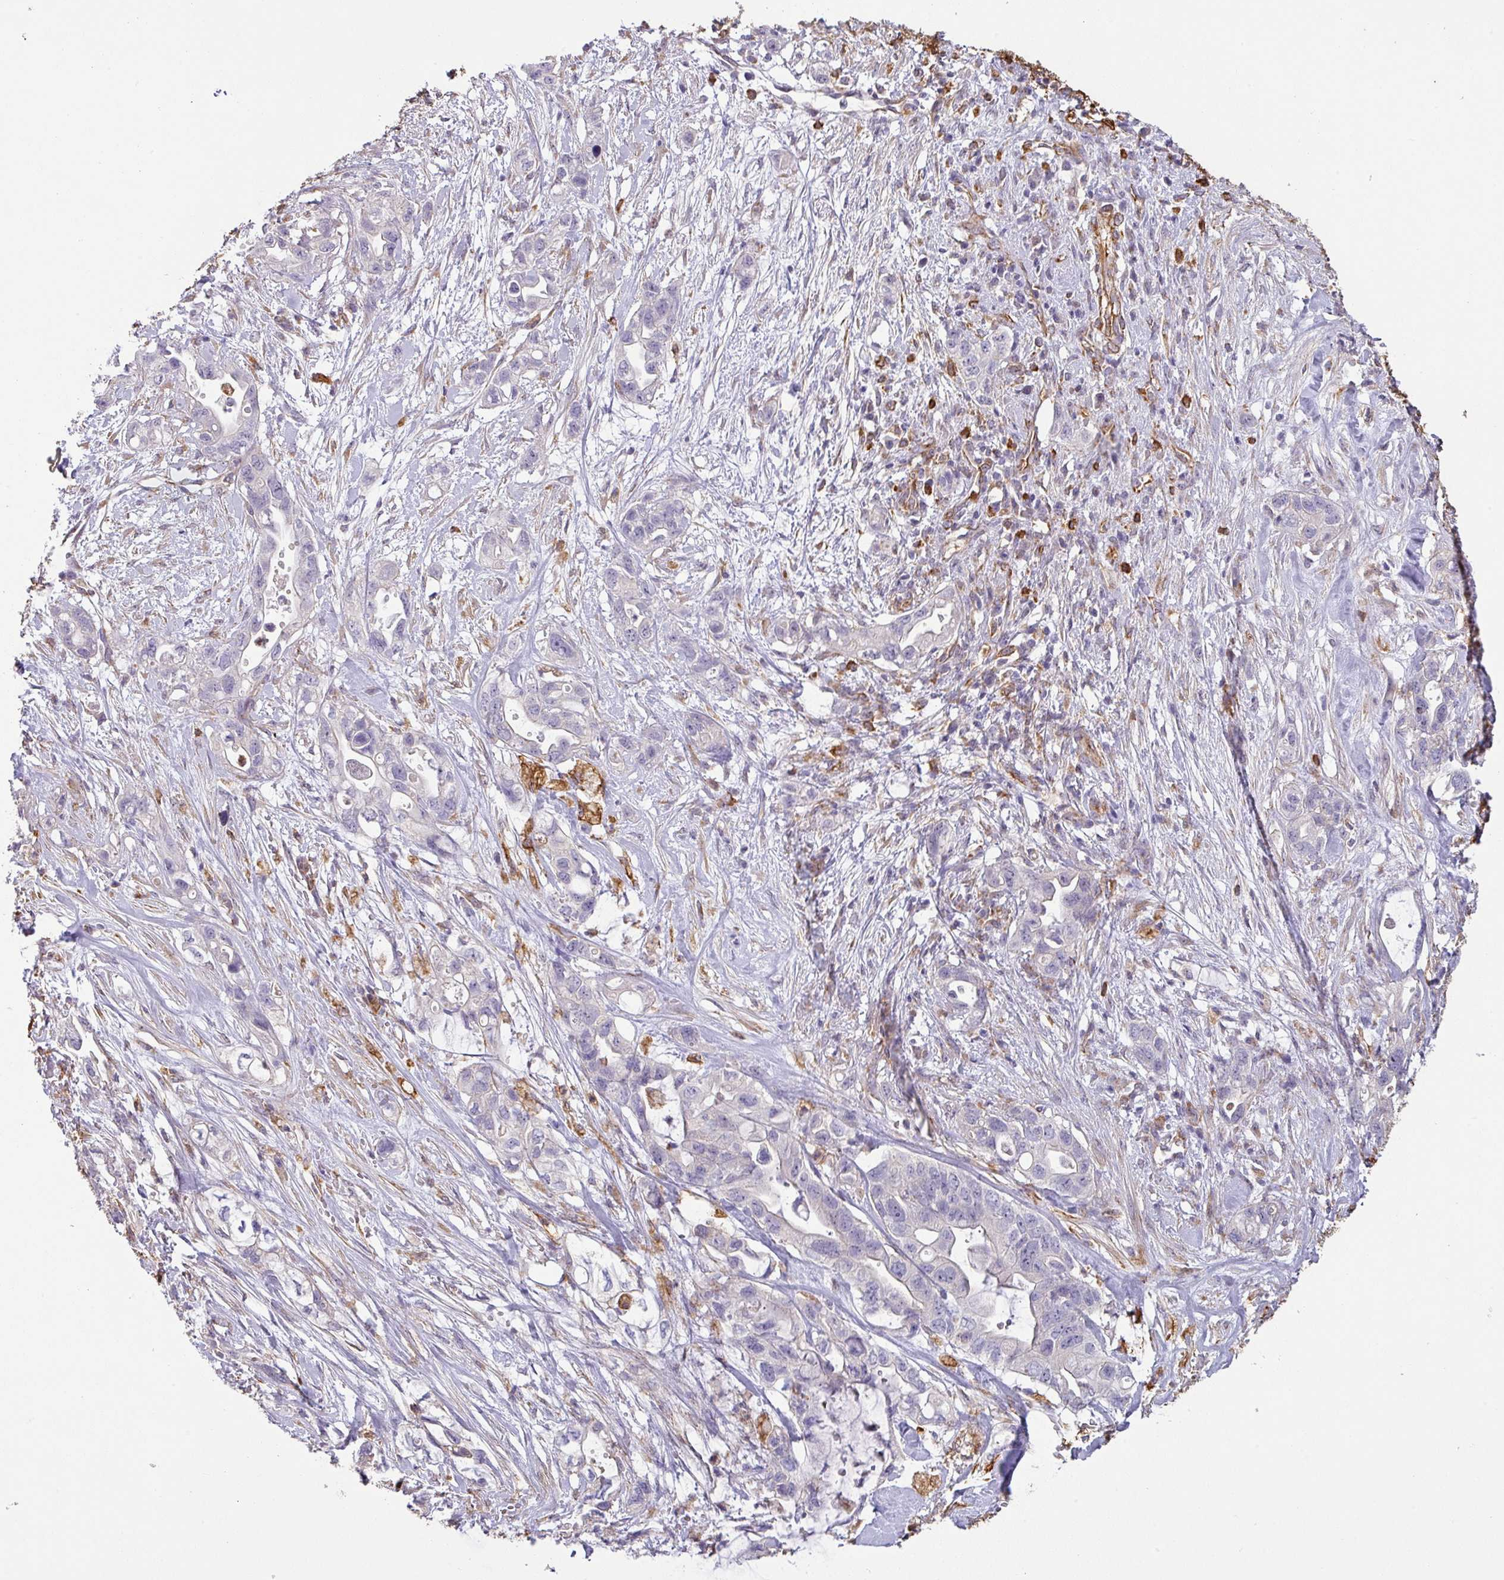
{"staining": {"intensity": "negative", "quantity": "none", "location": "none"}, "tissue": "pancreatic cancer", "cell_type": "Tumor cells", "image_type": "cancer", "snomed": [{"axis": "morphology", "description": "Adenocarcinoma, NOS"}, {"axis": "topography", "description": "Pancreas"}], "caption": "Tumor cells show no significant positivity in adenocarcinoma (pancreatic).", "gene": "ZNF280C", "patient": {"sex": "female", "age": 72}}